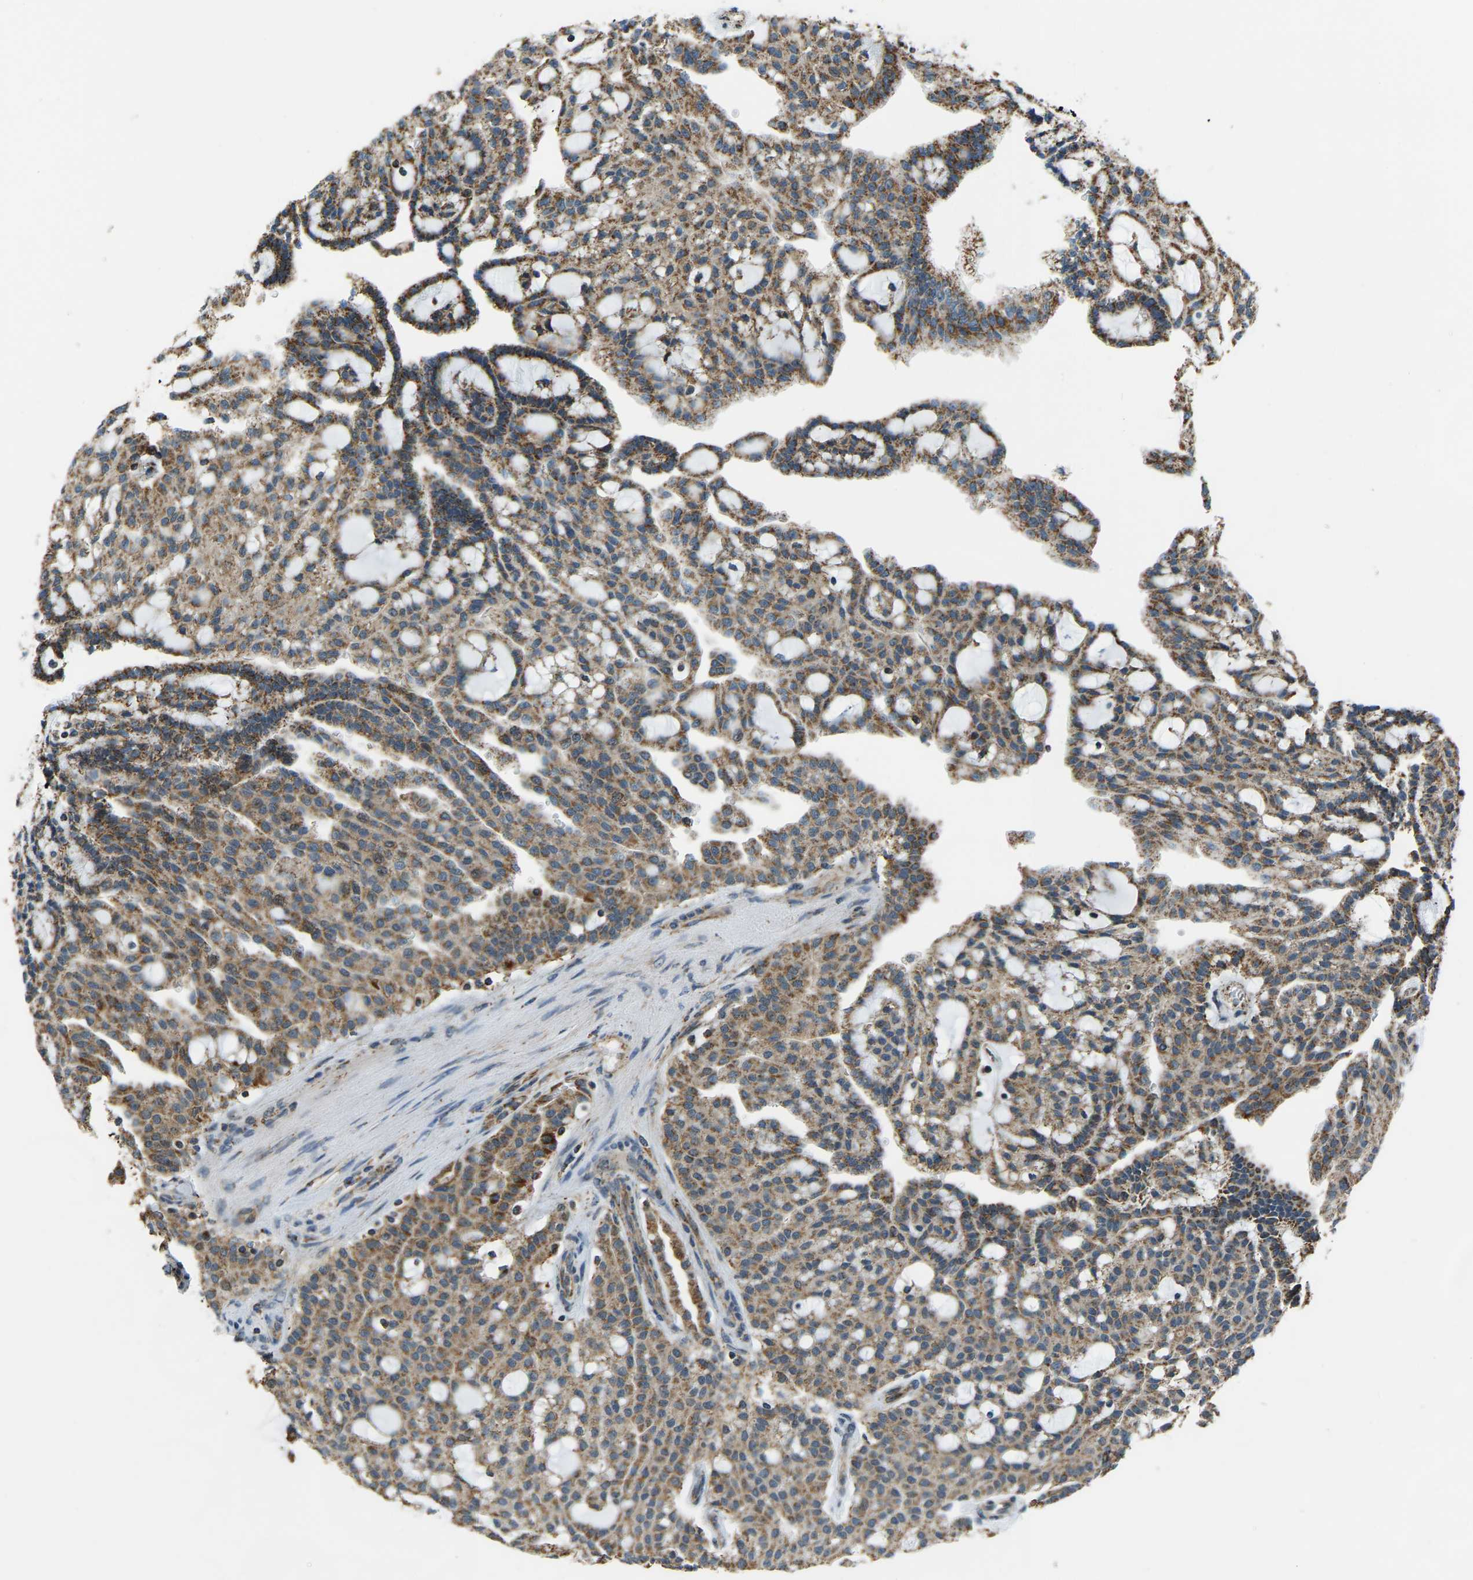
{"staining": {"intensity": "moderate", "quantity": ">75%", "location": "cytoplasmic/membranous"}, "tissue": "renal cancer", "cell_type": "Tumor cells", "image_type": "cancer", "snomed": [{"axis": "morphology", "description": "Adenocarcinoma, NOS"}, {"axis": "topography", "description": "Kidney"}], "caption": "Immunohistochemical staining of renal cancer exhibits moderate cytoplasmic/membranous protein expression in approximately >75% of tumor cells. Ihc stains the protein of interest in brown and the nuclei are stained blue.", "gene": "RBM33", "patient": {"sex": "male", "age": 63}}